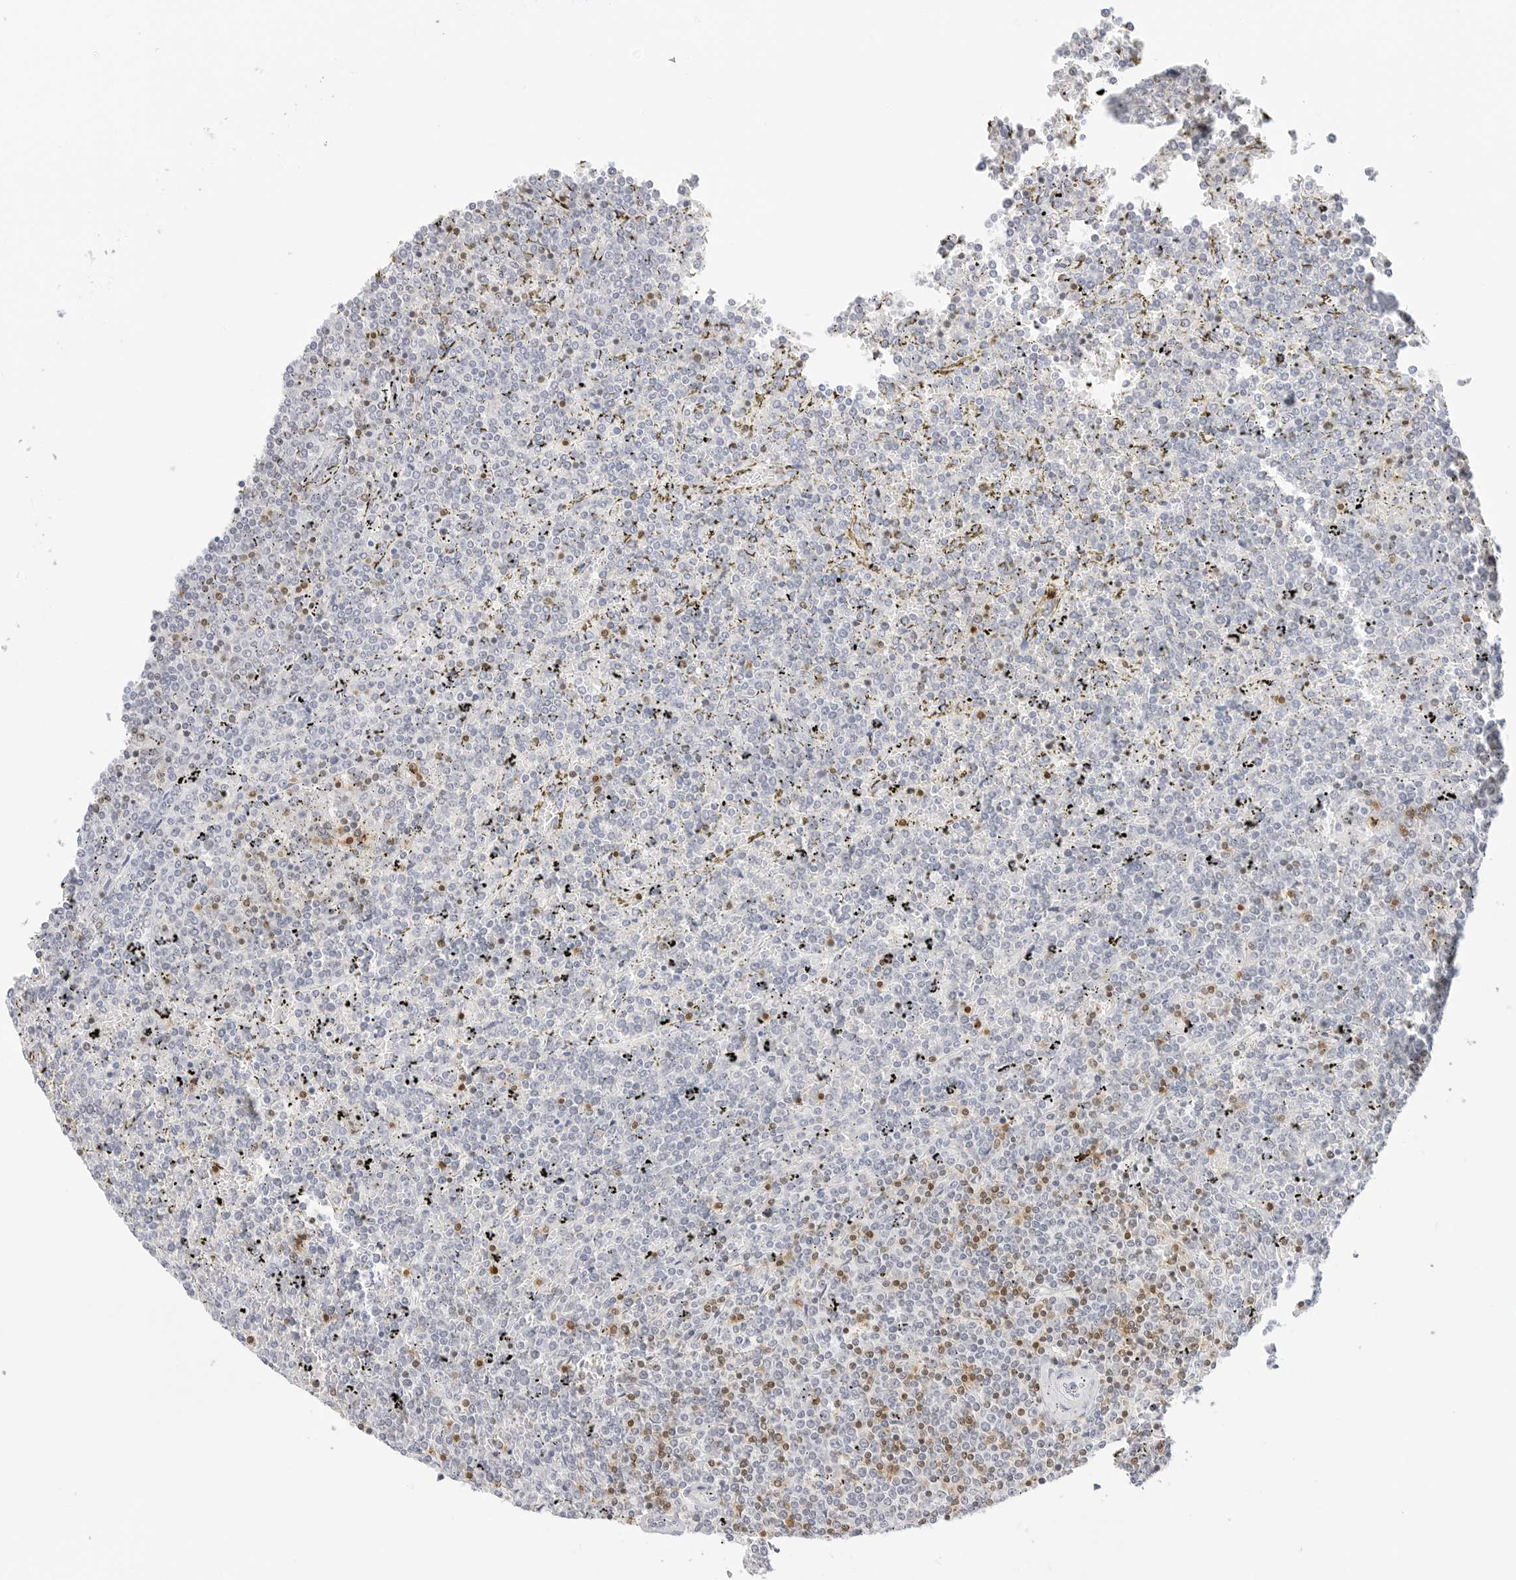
{"staining": {"intensity": "negative", "quantity": "none", "location": "none"}, "tissue": "lymphoma", "cell_type": "Tumor cells", "image_type": "cancer", "snomed": [{"axis": "morphology", "description": "Malignant lymphoma, non-Hodgkin's type, Low grade"}, {"axis": "topography", "description": "Spleen"}], "caption": "High magnification brightfield microscopy of lymphoma stained with DAB (brown) and counterstained with hematoxylin (blue): tumor cells show no significant staining. (DAB (3,3'-diaminobenzidine) IHC with hematoxylin counter stain).", "gene": "SLC9A3R1", "patient": {"sex": "female", "age": 19}}